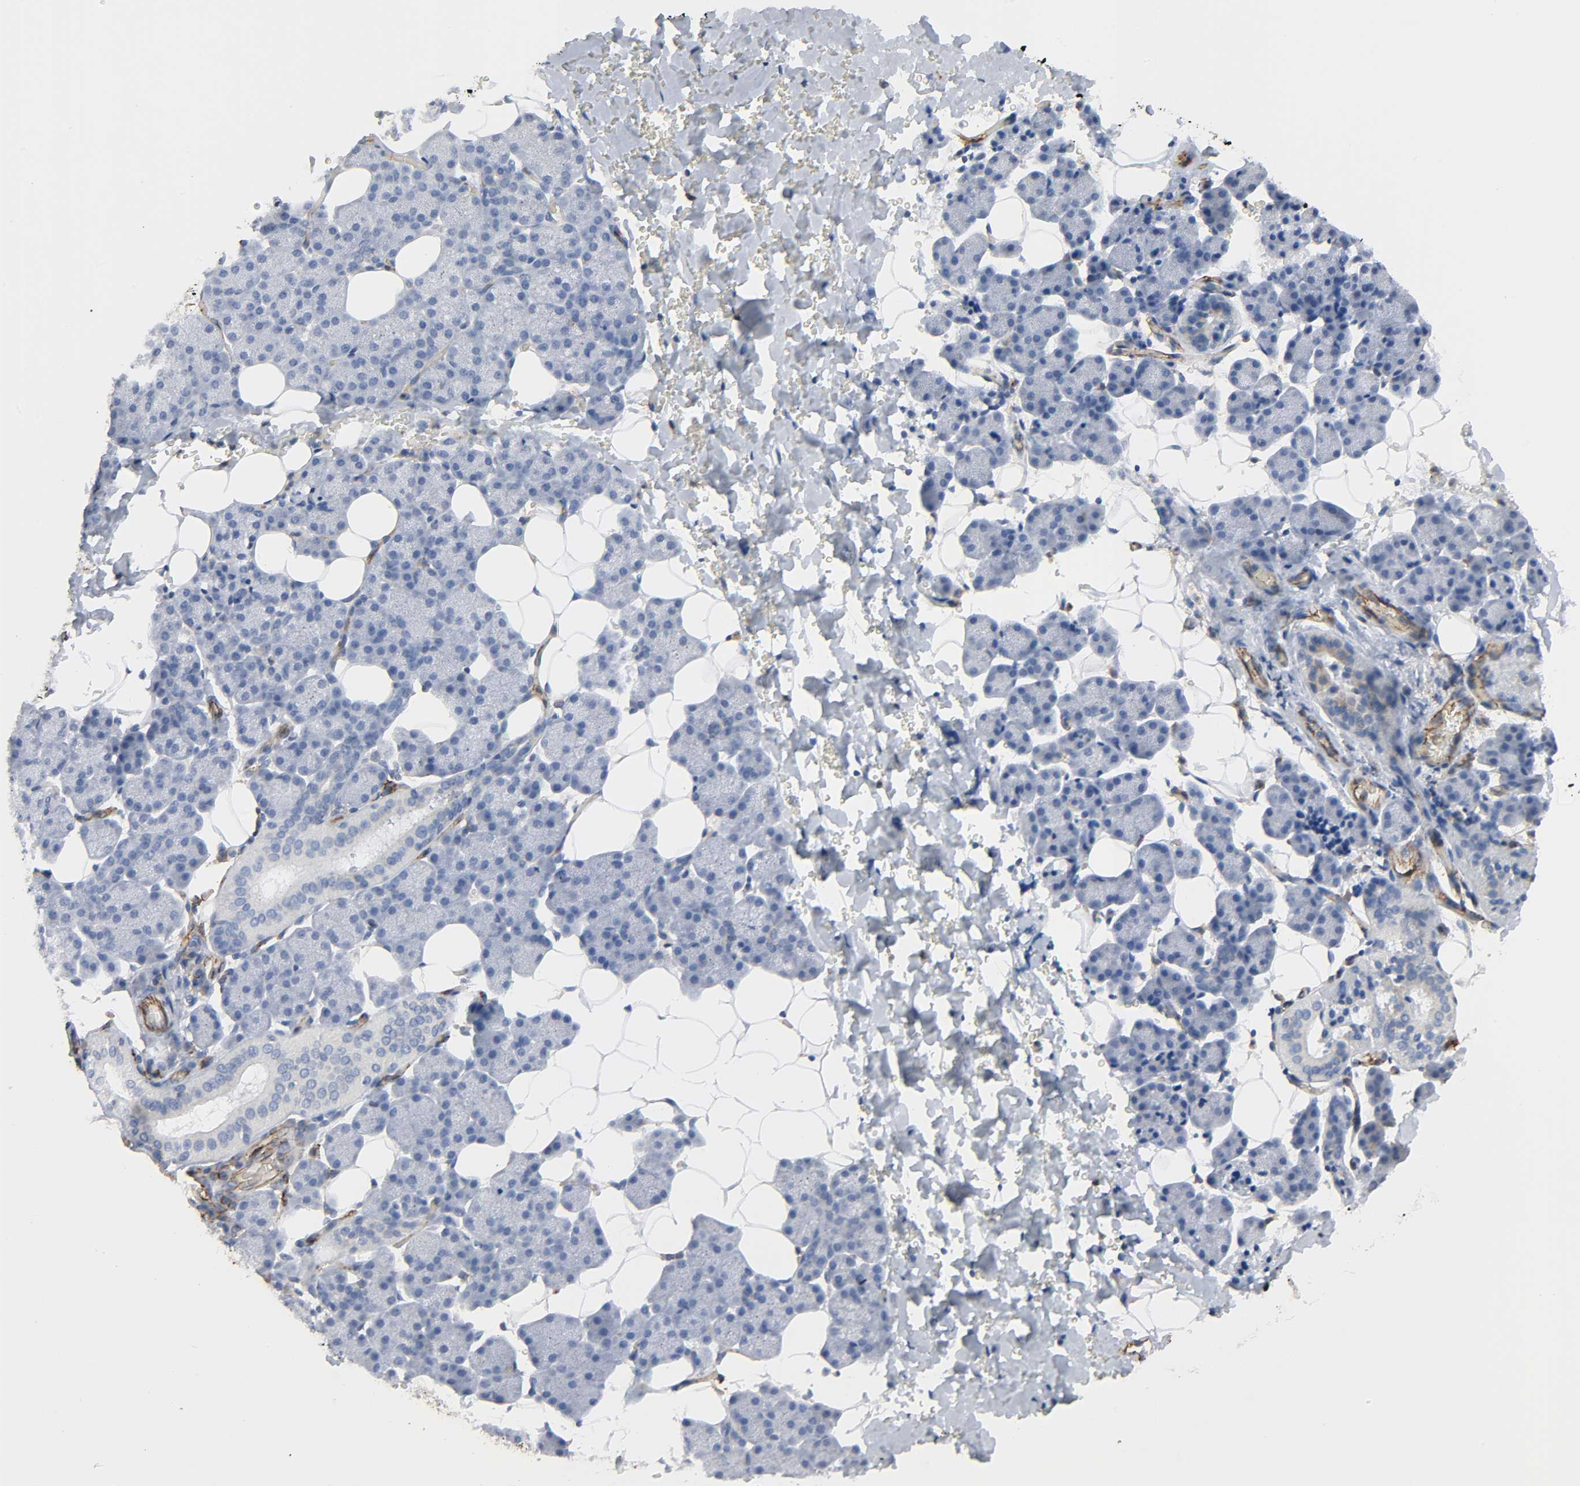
{"staining": {"intensity": "negative", "quantity": "none", "location": "none"}, "tissue": "salivary gland", "cell_type": "Glandular cells", "image_type": "normal", "snomed": [{"axis": "morphology", "description": "Normal tissue, NOS"}, {"axis": "topography", "description": "Lymph node"}, {"axis": "topography", "description": "Salivary gland"}], "caption": "Immunohistochemistry (IHC) histopathology image of benign human salivary gland stained for a protein (brown), which reveals no positivity in glandular cells.", "gene": "PECAM1", "patient": {"sex": "male", "age": 8}}